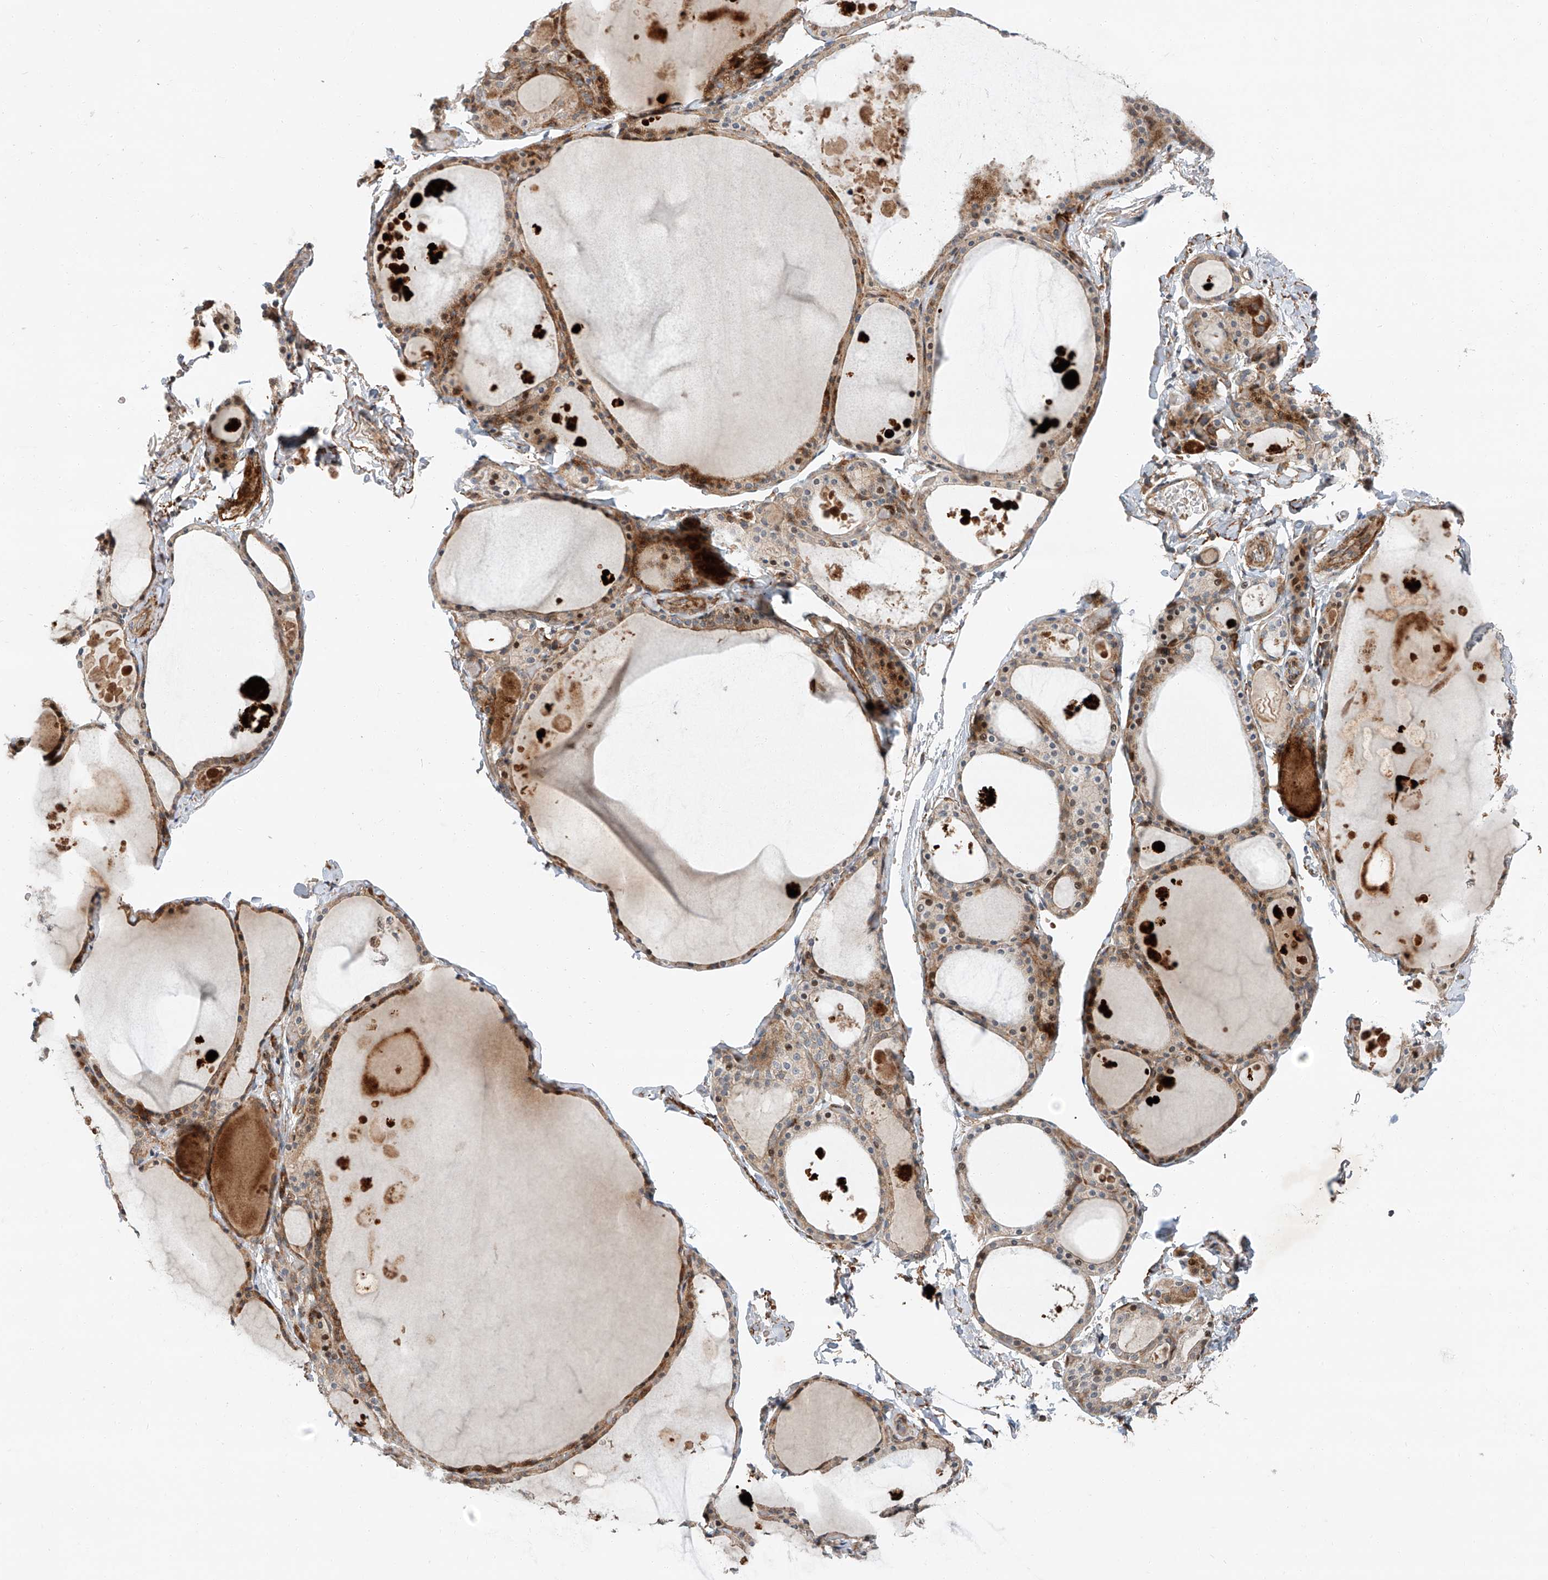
{"staining": {"intensity": "strong", "quantity": ">75%", "location": "cytoplasmic/membranous"}, "tissue": "thyroid gland", "cell_type": "Glandular cells", "image_type": "normal", "snomed": [{"axis": "morphology", "description": "Normal tissue, NOS"}, {"axis": "topography", "description": "Thyroid gland"}], "caption": "IHC histopathology image of benign thyroid gland: human thyroid gland stained using immunohistochemistry (IHC) exhibits high levels of strong protein expression localized specifically in the cytoplasmic/membranous of glandular cells, appearing as a cytoplasmic/membranous brown color.", "gene": "USF3", "patient": {"sex": "male", "age": 56}}